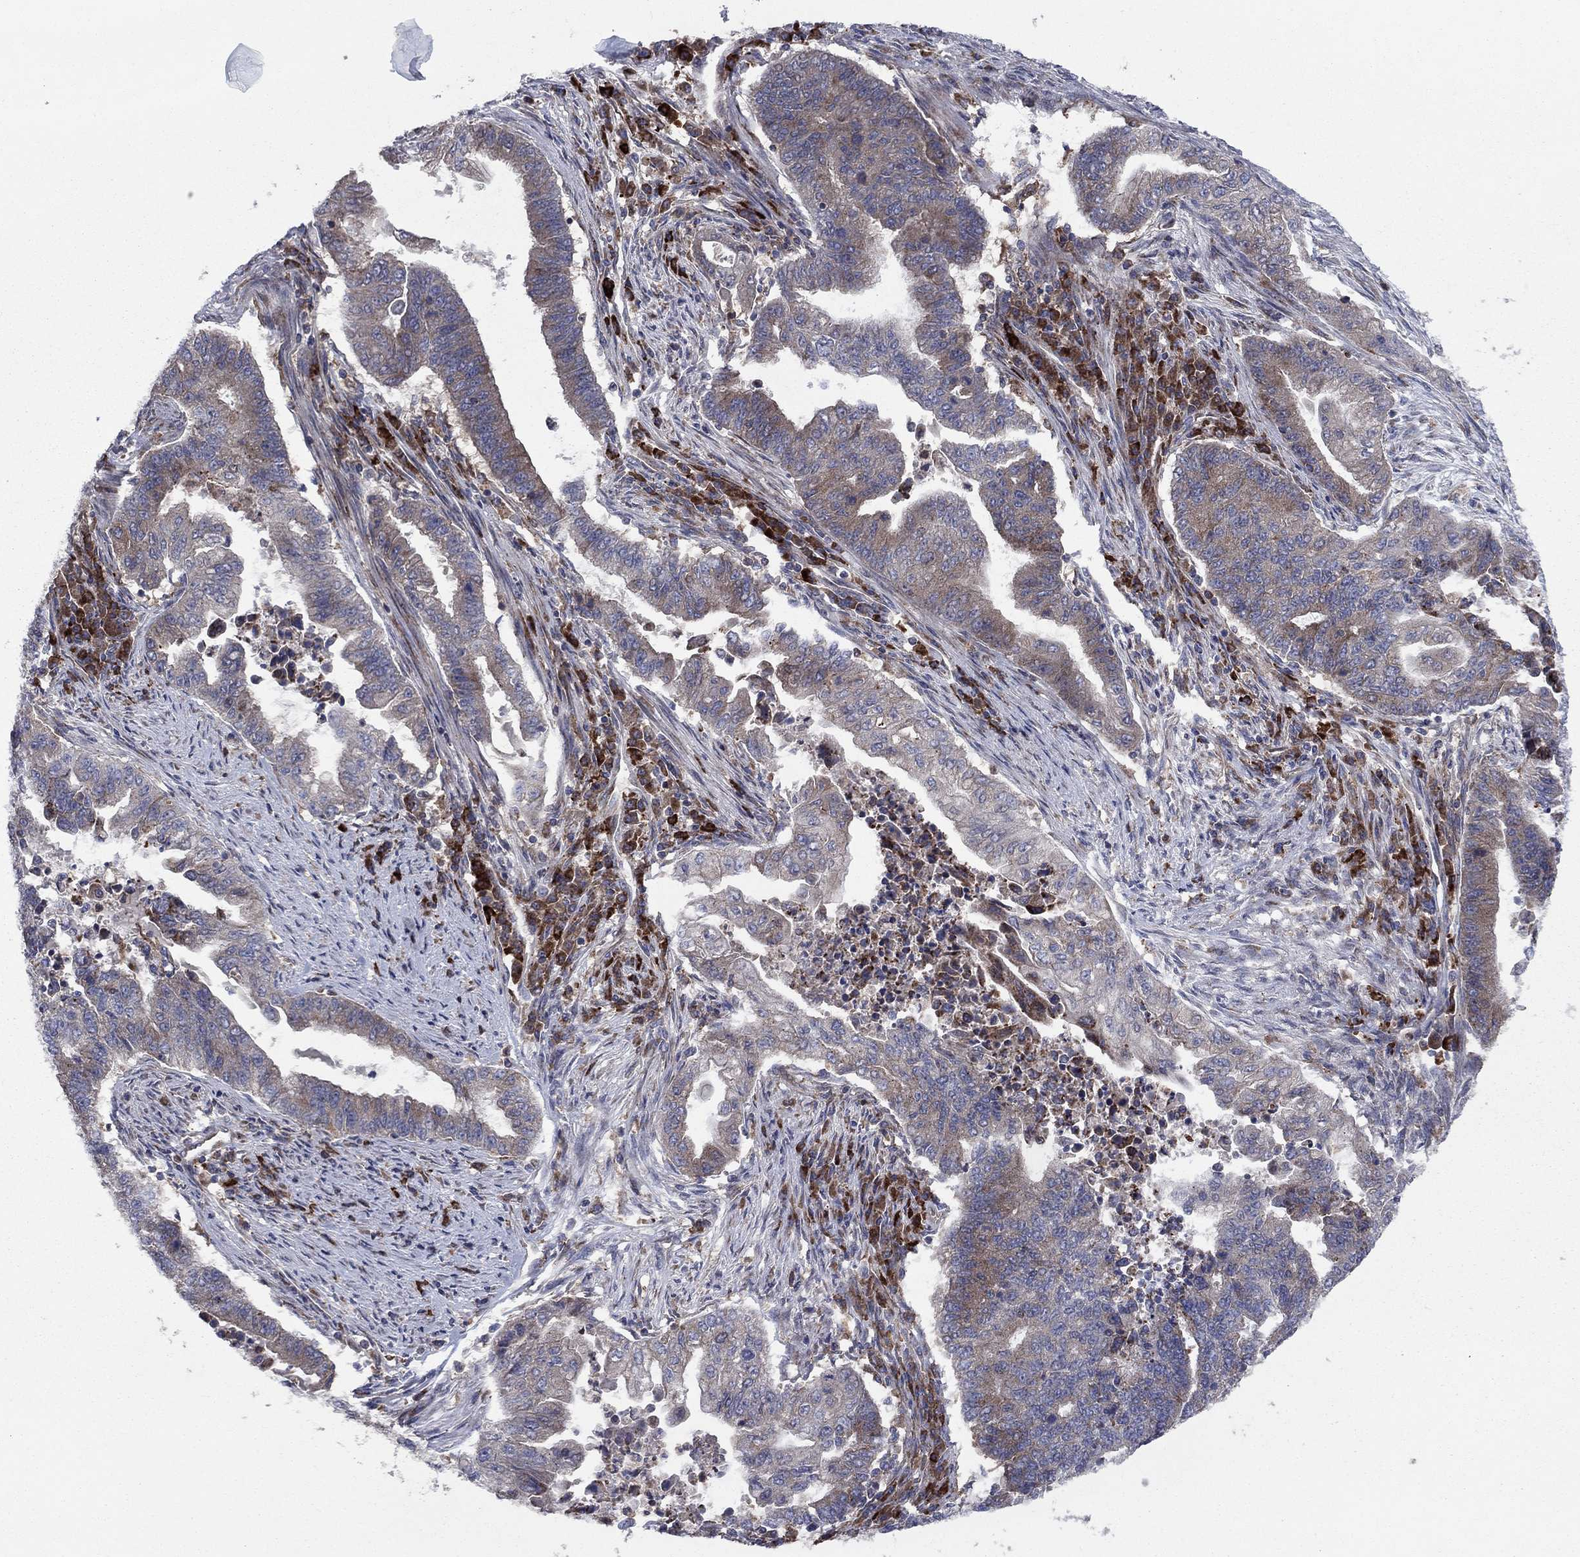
{"staining": {"intensity": "moderate", "quantity": "25%-75%", "location": "cytoplasmic/membranous"}, "tissue": "endometrial cancer", "cell_type": "Tumor cells", "image_type": "cancer", "snomed": [{"axis": "morphology", "description": "Adenocarcinoma, NOS"}, {"axis": "topography", "description": "Uterus"}, {"axis": "topography", "description": "Endometrium"}], "caption": "Immunohistochemistry staining of endometrial cancer, which demonstrates medium levels of moderate cytoplasmic/membranous positivity in about 25%-75% of tumor cells indicating moderate cytoplasmic/membranous protein staining. The staining was performed using DAB (3,3'-diaminobenzidine) (brown) for protein detection and nuclei were counterstained in hematoxylin (blue).", "gene": "MEA1", "patient": {"sex": "female", "age": 54}}